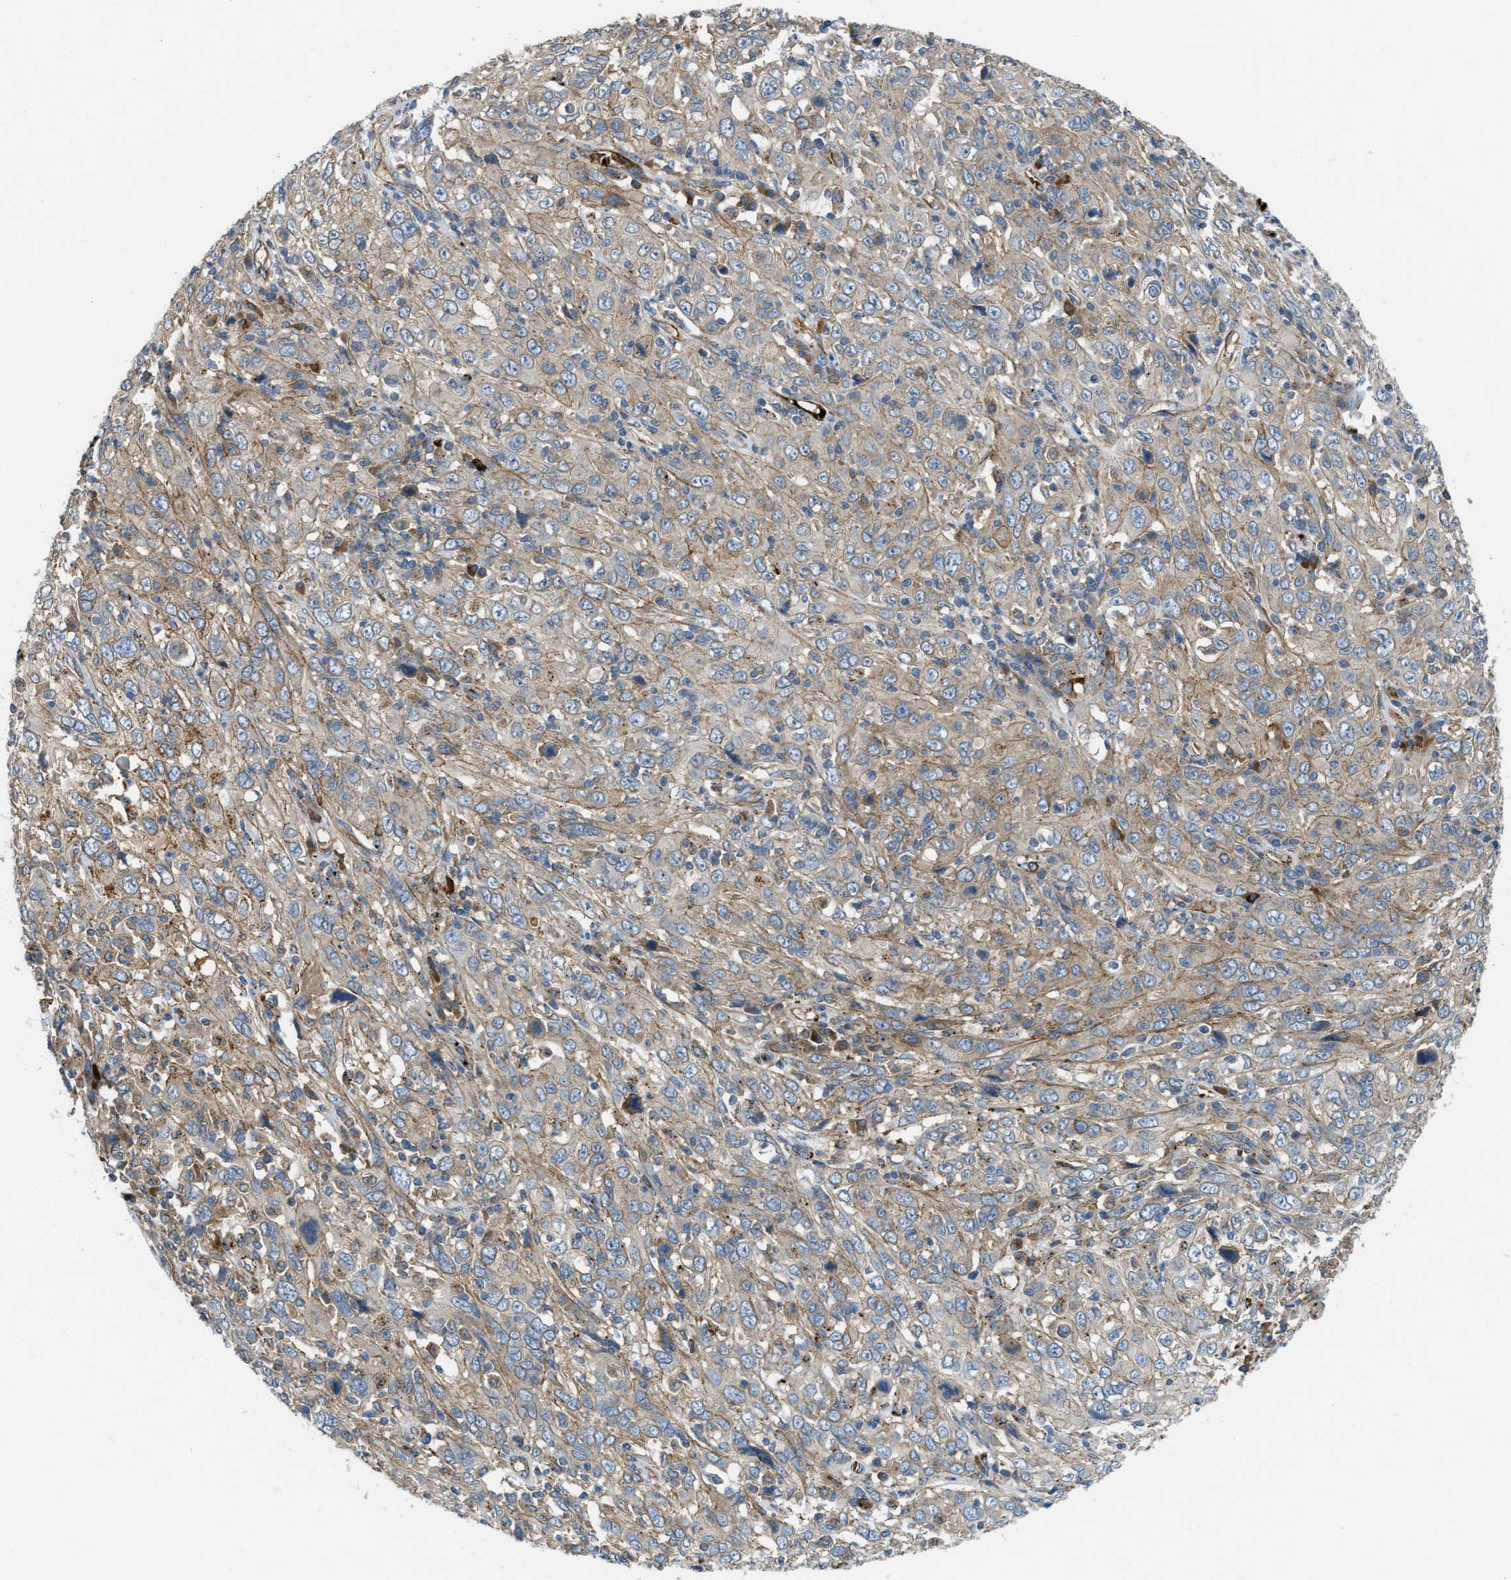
{"staining": {"intensity": "weak", "quantity": "25%-75%", "location": "cytoplasmic/membranous"}, "tissue": "cervical cancer", "cell_type": "Tumor cells", "image_type": "cancer", "snomed": [{"axis": "morphology", "description": "Squamous cell carcinoma, NOS"}, {"axis": "topography", "description": "Cervix"}], "caption": "Human cervical cancer (squamous cell carcinoma) stained for a protein (brown) exhibits weak cytoplasmic/membranous positive expression in about 25%-75% of tumor cells.", "gene": "ERC1", "patient": {"sex": "female", "age": 46}}